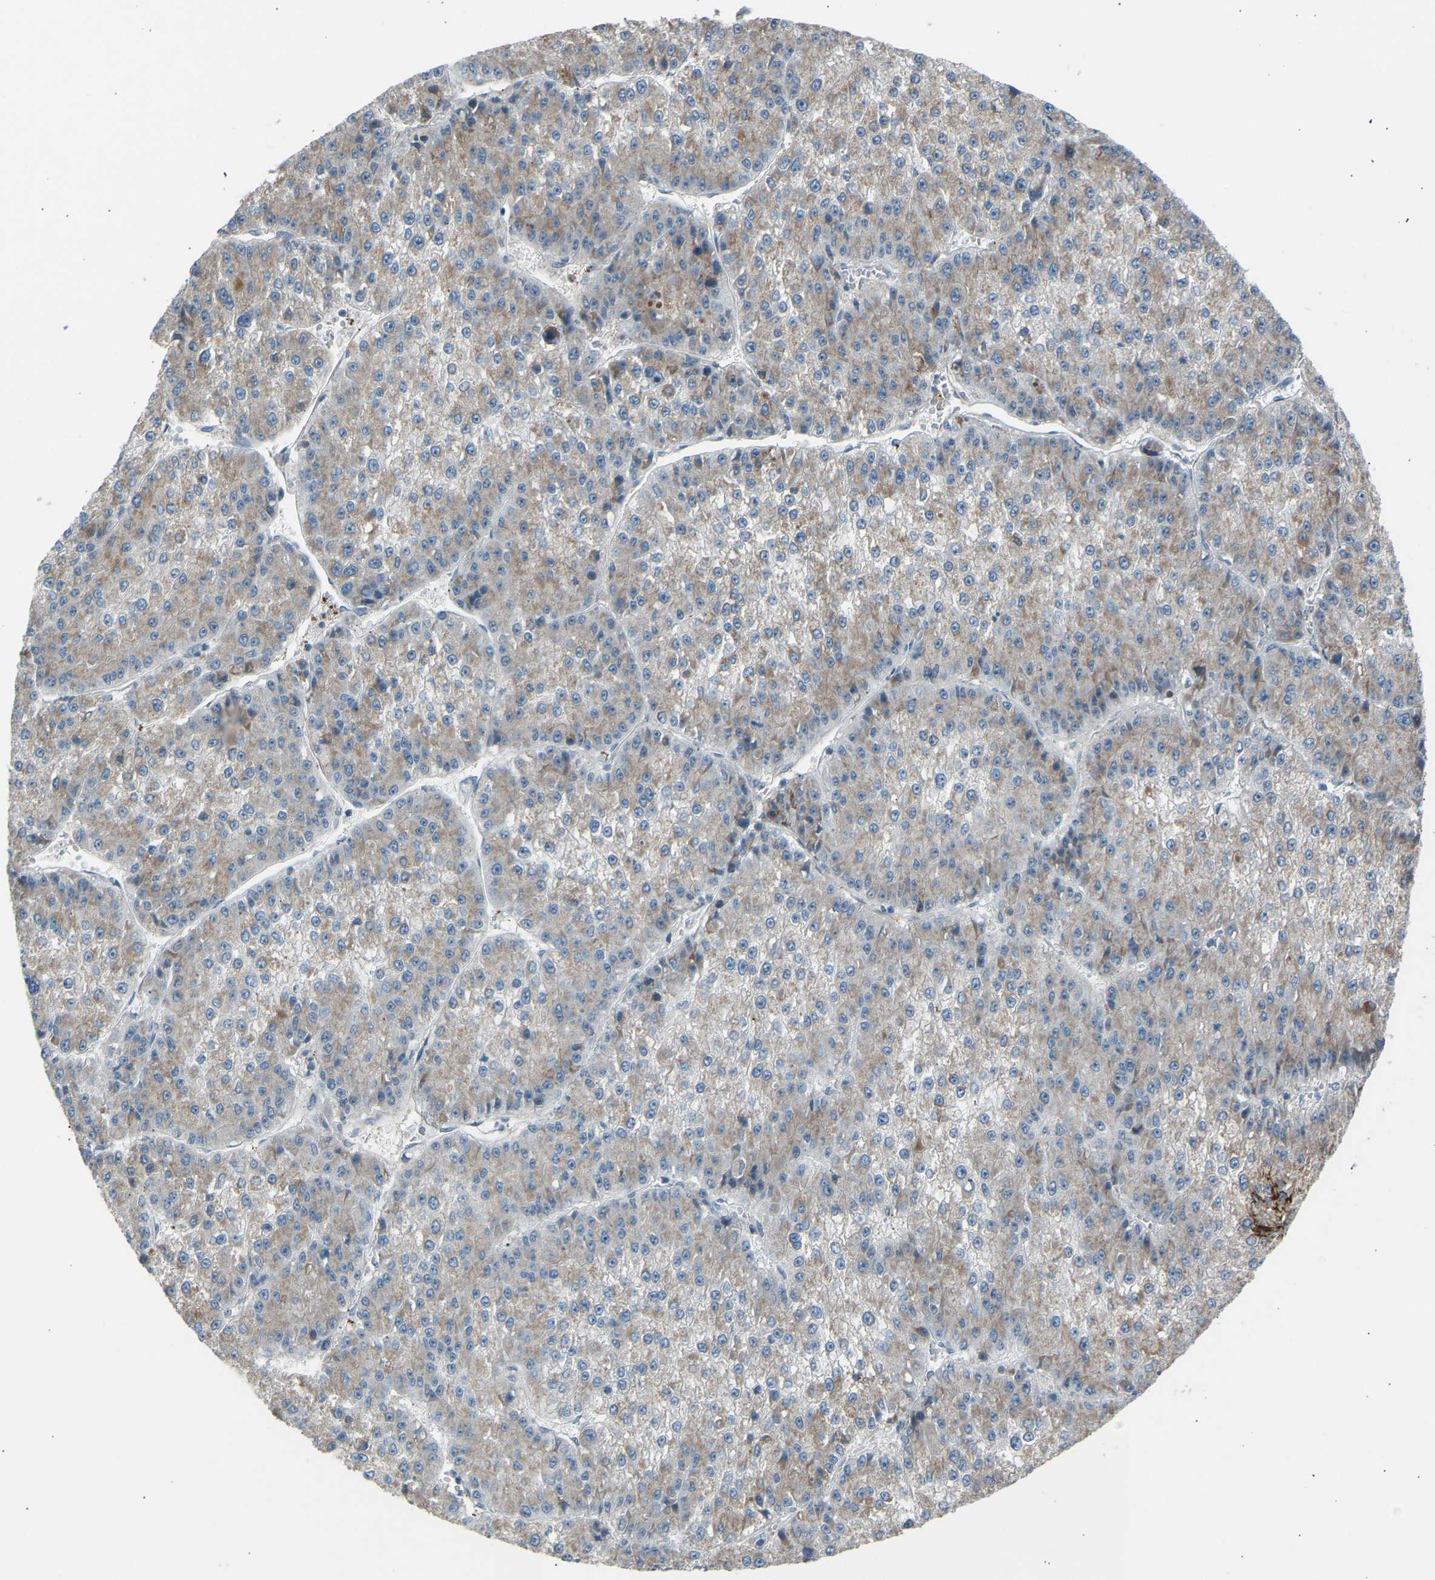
{"staining": {"intensity": "weak", "quantity": ">75%", "location": "cytoplasmic/membranous"}, "tissue": "liver cancer", "cell_type": "Tumor cells", "image_type": "cancer", "snomed": [{"axis": "morphology", "description": "Carcinoma, Hepatocellular, NOS"}, {"axis": "topography", "description": "Liver"}], "caption": "Liver cancer (hepatocellular carcinoma) stained for a protein (brown) exhibits weak cytoplasmic/membranous positive staining in about >75% of tumor cells.", "gene": "VPS41", "patient": {"sex": "female", "age": 73}}